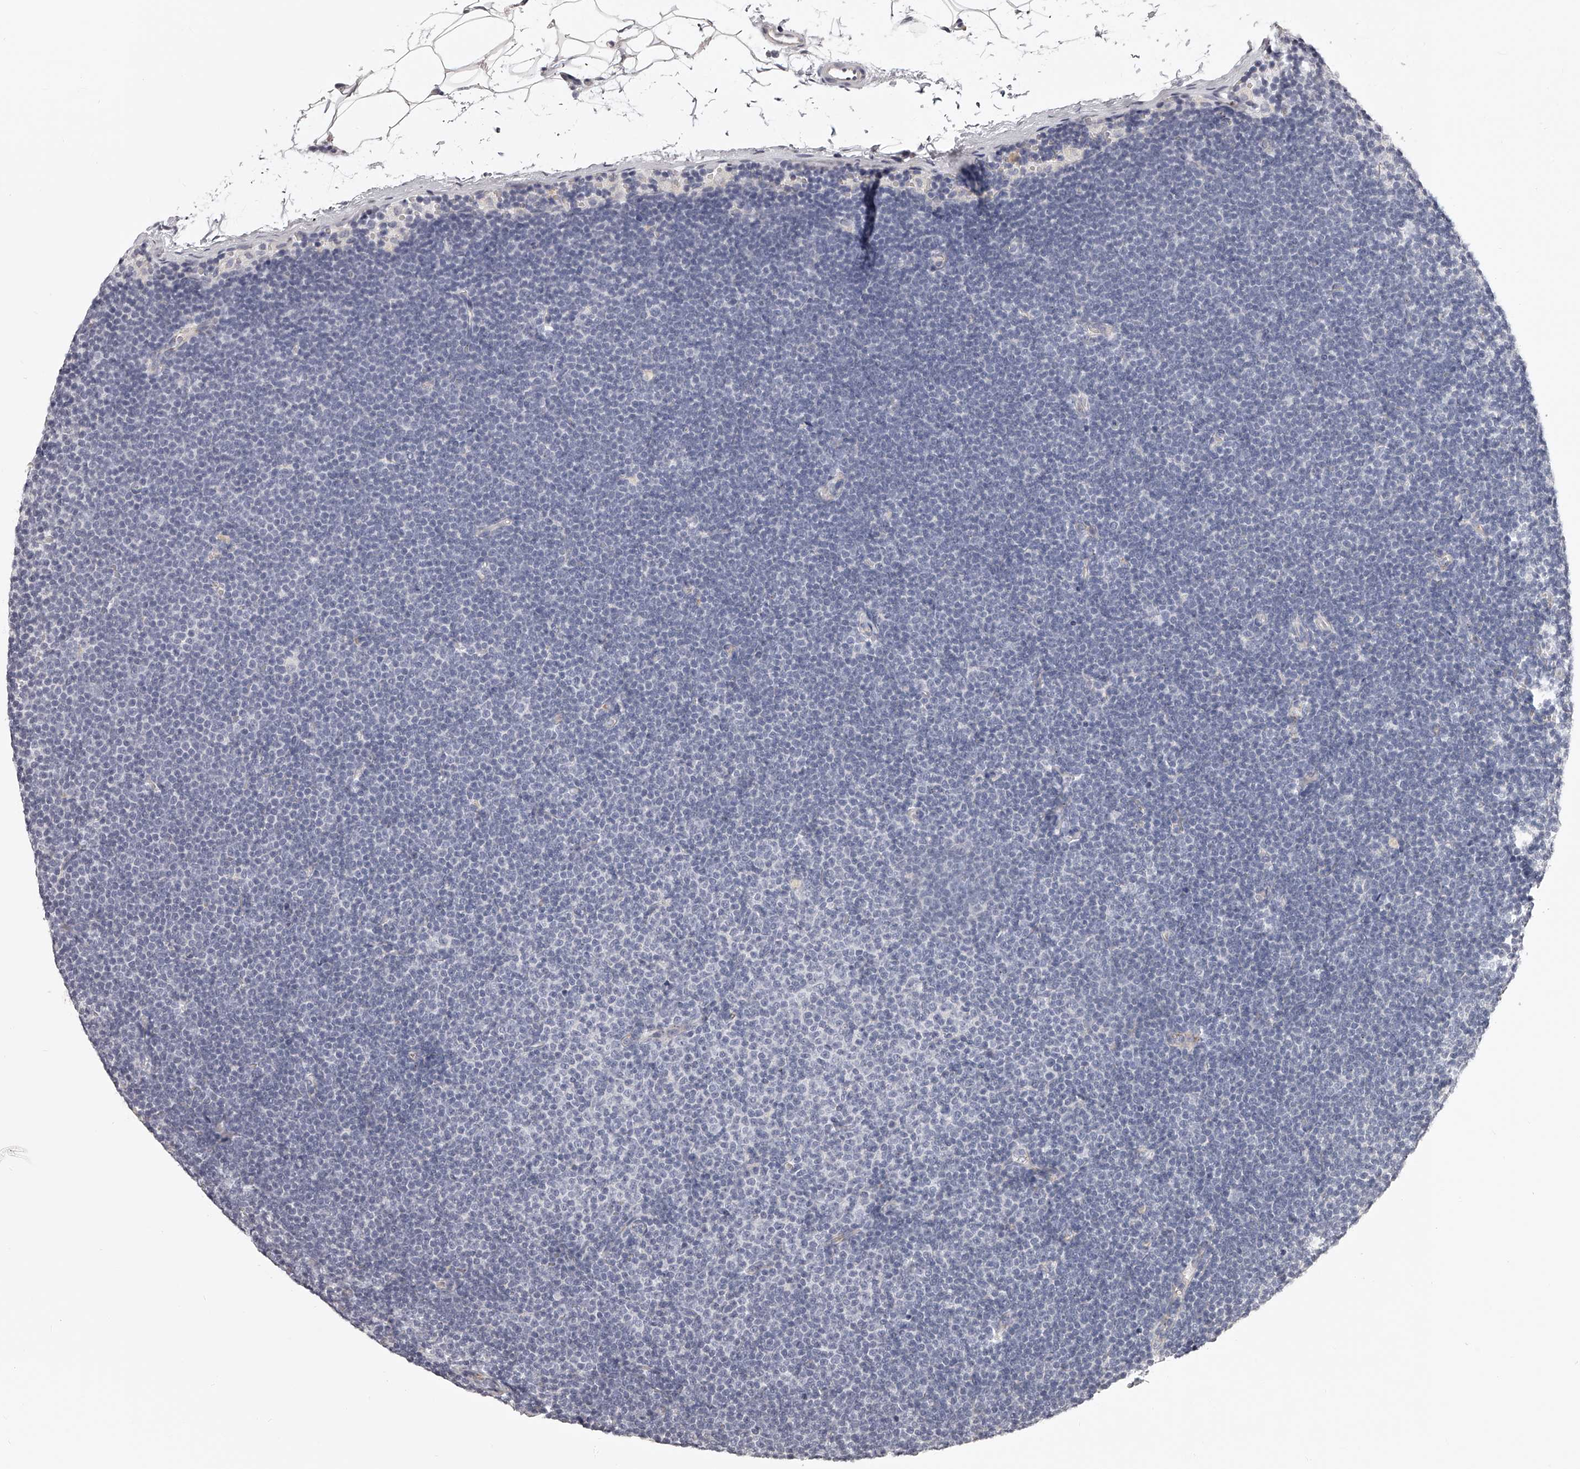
{"staining": {"intensity": "negative", "quantity": "none", "location": "none"}, "tissue": "lymphoma", "cell_type": "Tumor cells", "image_type": "cancer", "snomed": [{"axis": "morphology", "description": "Malignant lymphoma, non-Hodgkin's type, Low grade"}, {"axis": "topography", "description": "Lymph node"}], "caption": "Lymphoma was stained to show a protein in brown. There is no significant staining in tumor cells.", "gene": "DMRT1", "patient": {"sex": "female", "age": 53}}